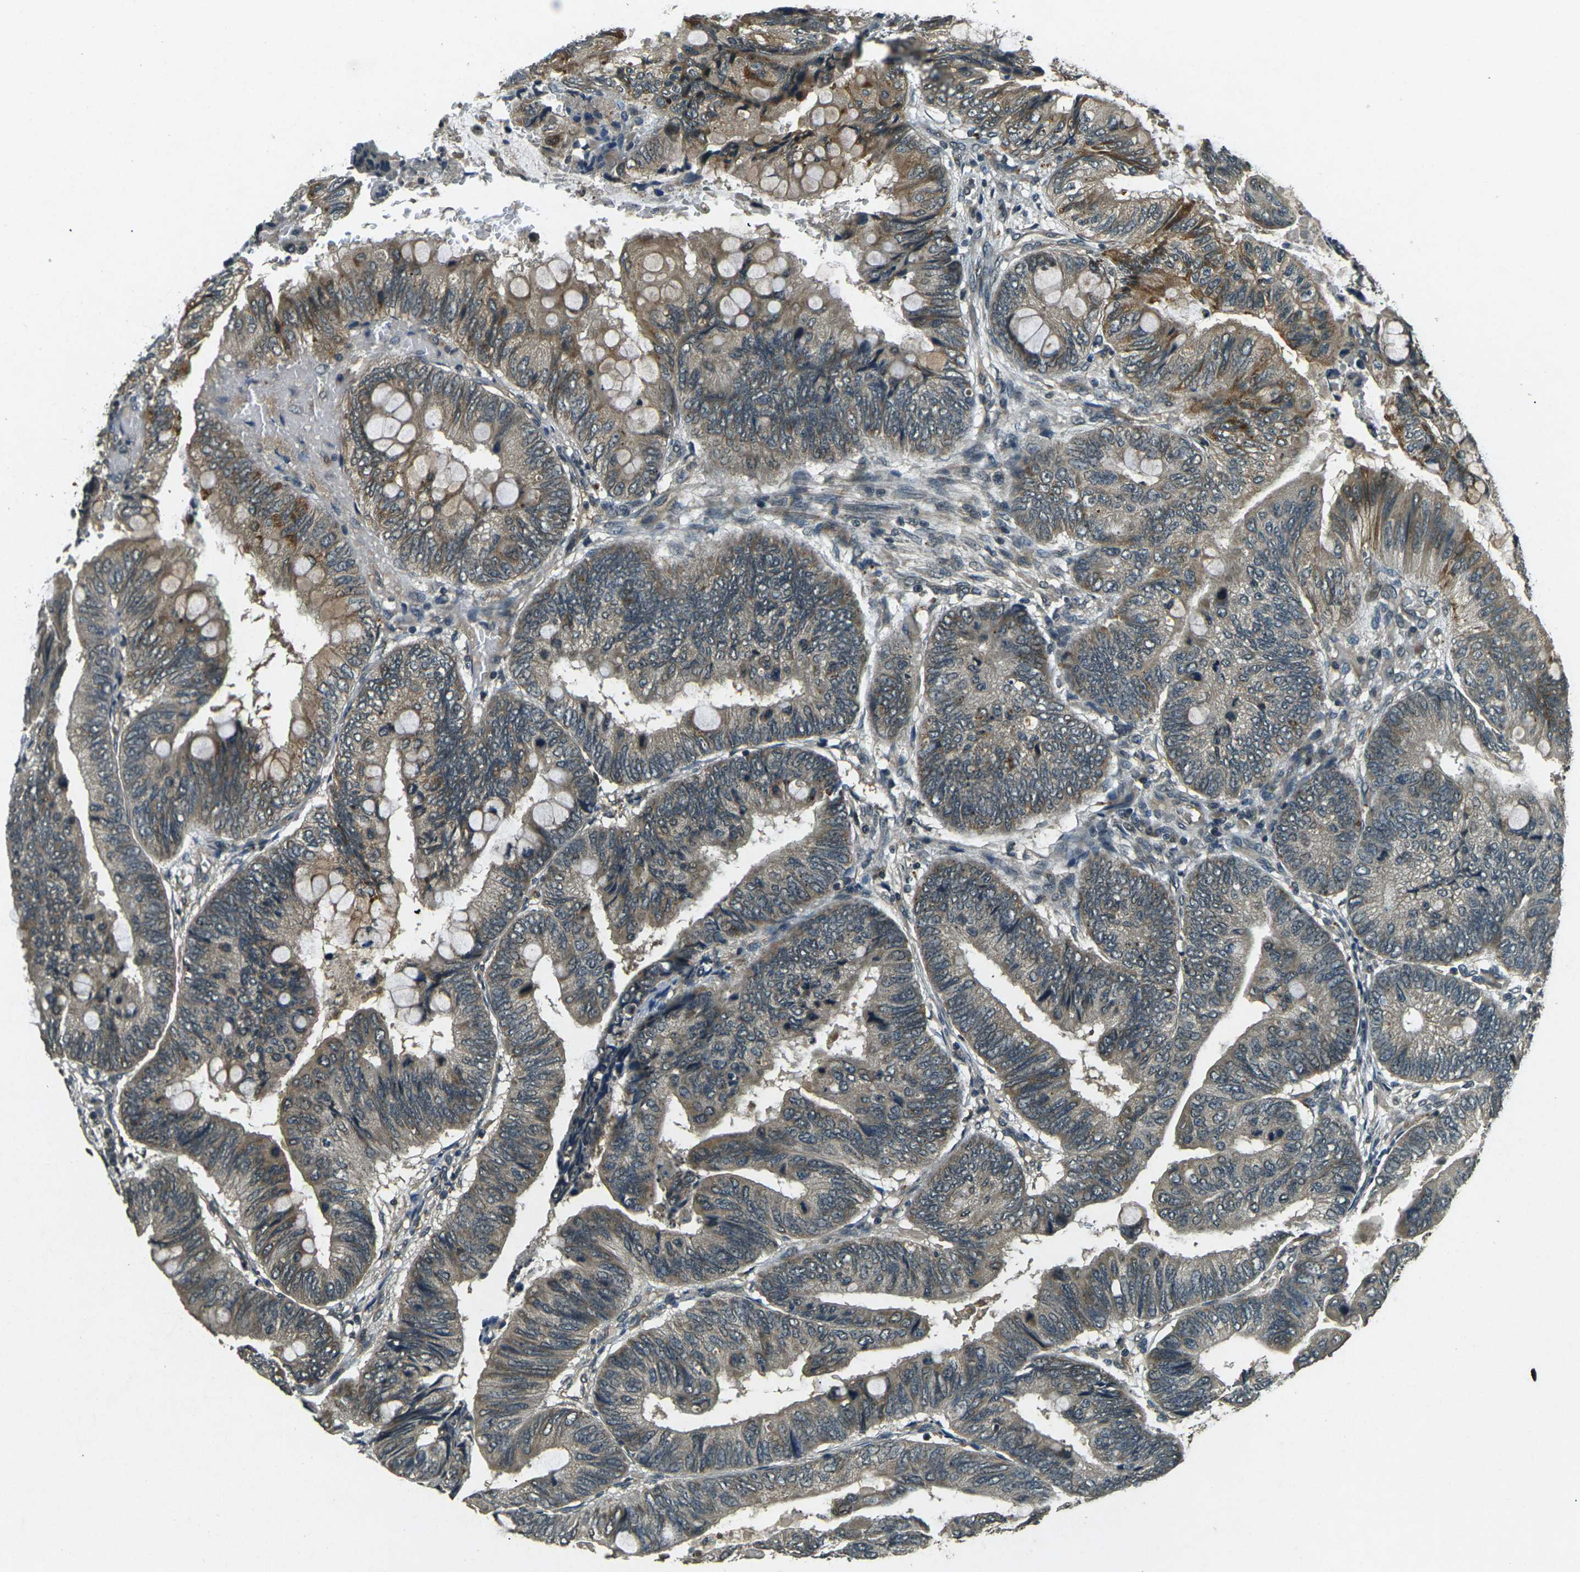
{"staining": {"intensity": "moderate", "quantity": ">75%", "location": "cytoplasmic/membranous"}, "tissue": "colorectal cancer", "cell_type": "Tumor cells", "image_type": "cancer", "snomed": [{"axis": "morphology", "description": "Normal tissue, NOS"}, {"axis": "morphology", "description": "Adenocarcinoma, NOS"}, {"axis": "topography", "description": "Rectum"}, {"axis": "topography", "description": "Peripheral nerve tissue"}], "caption": "Protein staining reveals moderate cytoplasmic/membranous expression in approximately >75% of tumor cells in adenocarcinoma (colorectal). The staining was performed using DAB (3,3'-diaminobenzidine), with brown indicating positive protein expression. Nuclei are stained blue with hematoxylin.", "gene": "PDE2A", "patient": {"sex": "male", "age": 92}}